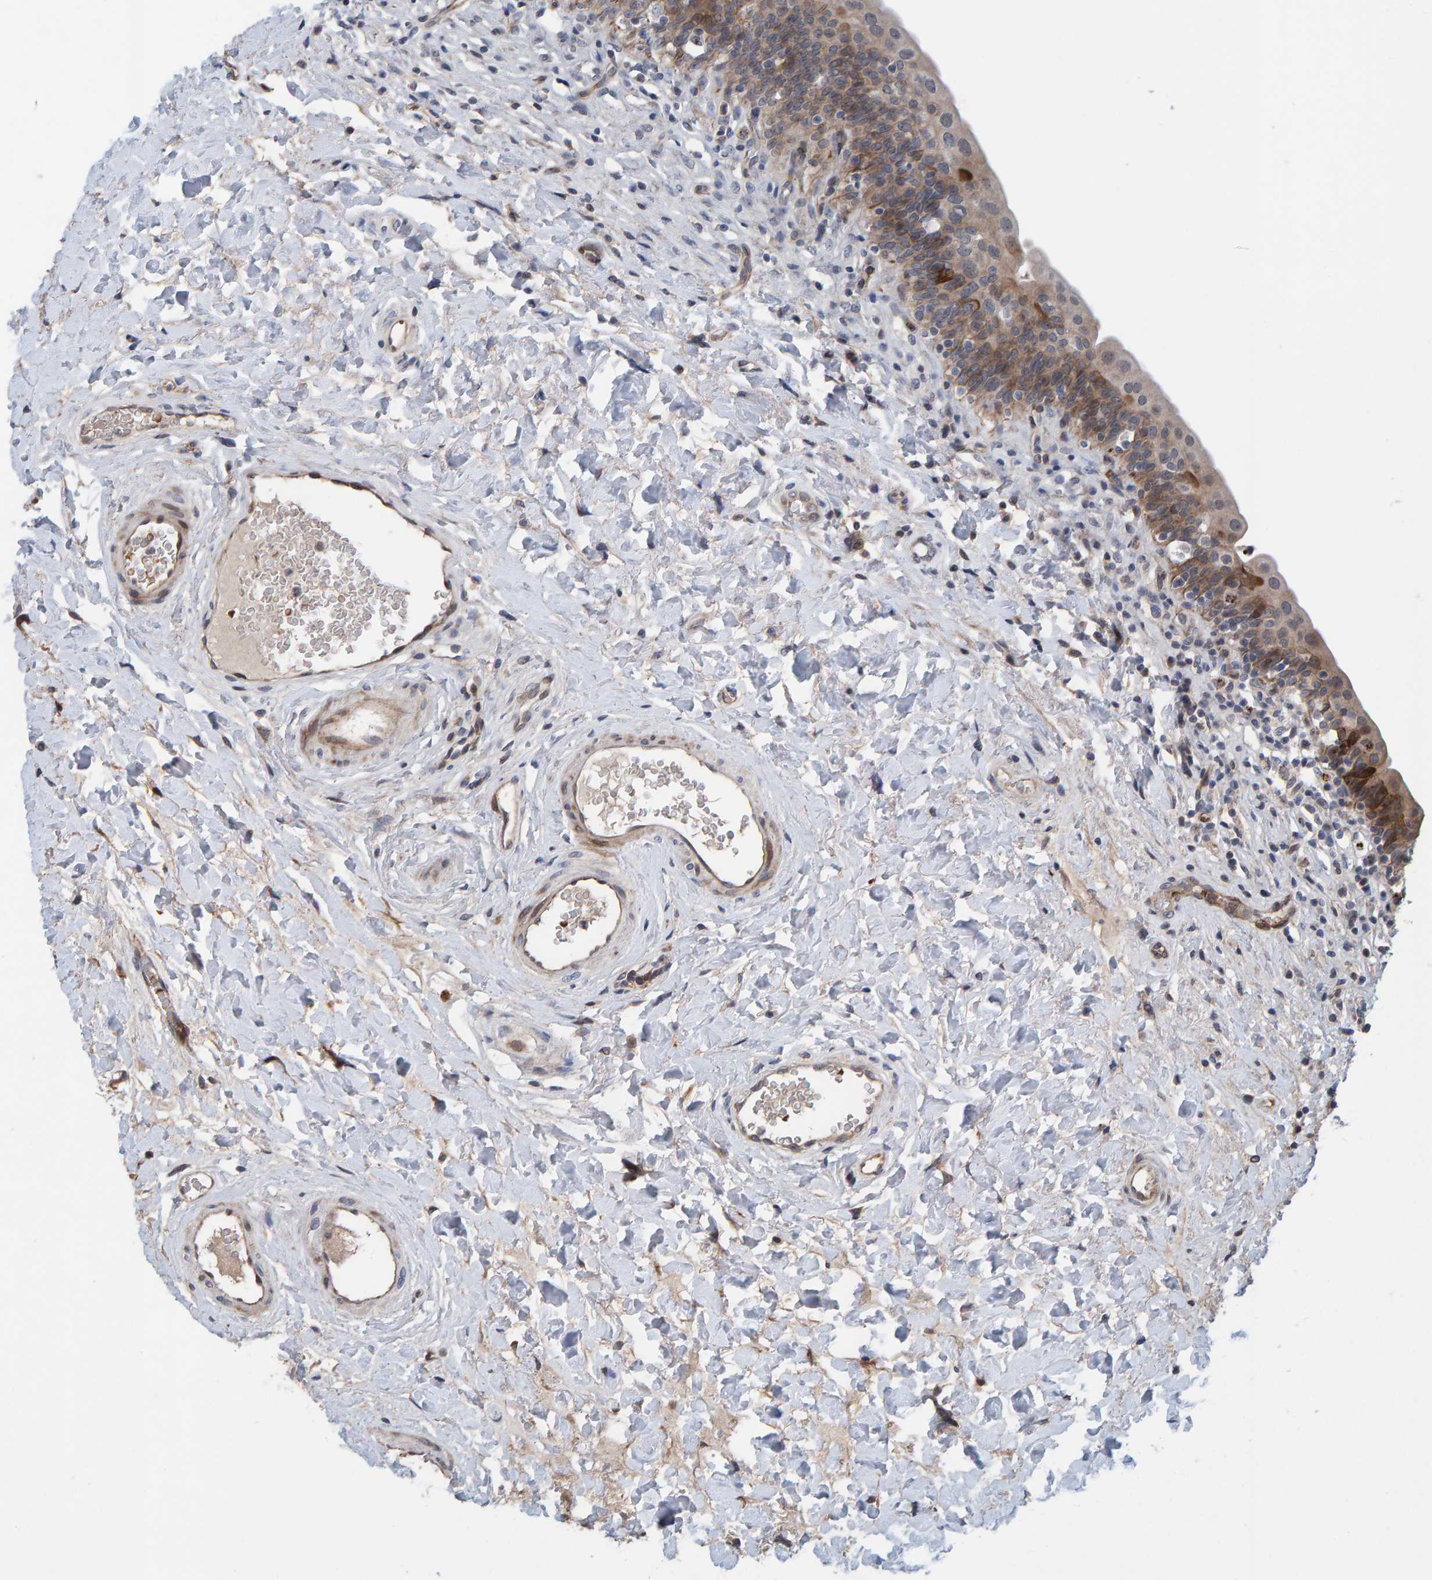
{"staining": {"intensity": "moderate", "quantity": ">75%", "location": "cytoplasmic/membranous"}, "tissue": "urinary bladder", "cell_type": "Urothelial cells", "image_type": "normal", "snomed": [{"axis": "morphology", "description": "Normal tissue, NOS"}, {"axis": "topography", "description": "Urinary bladder"}], "caption": "Moderate cytoplasmic/membranous protein expression is present in about >75% of urothelial cells in urinary bladder. The staining was performed using DAB to visualize the protein expression in brown, while the nuclei were stained in blue with hematoxylin (Magnification: 20x).", "gene": "MFSD6L", "patient": {"sex": "male", "age": 83}}